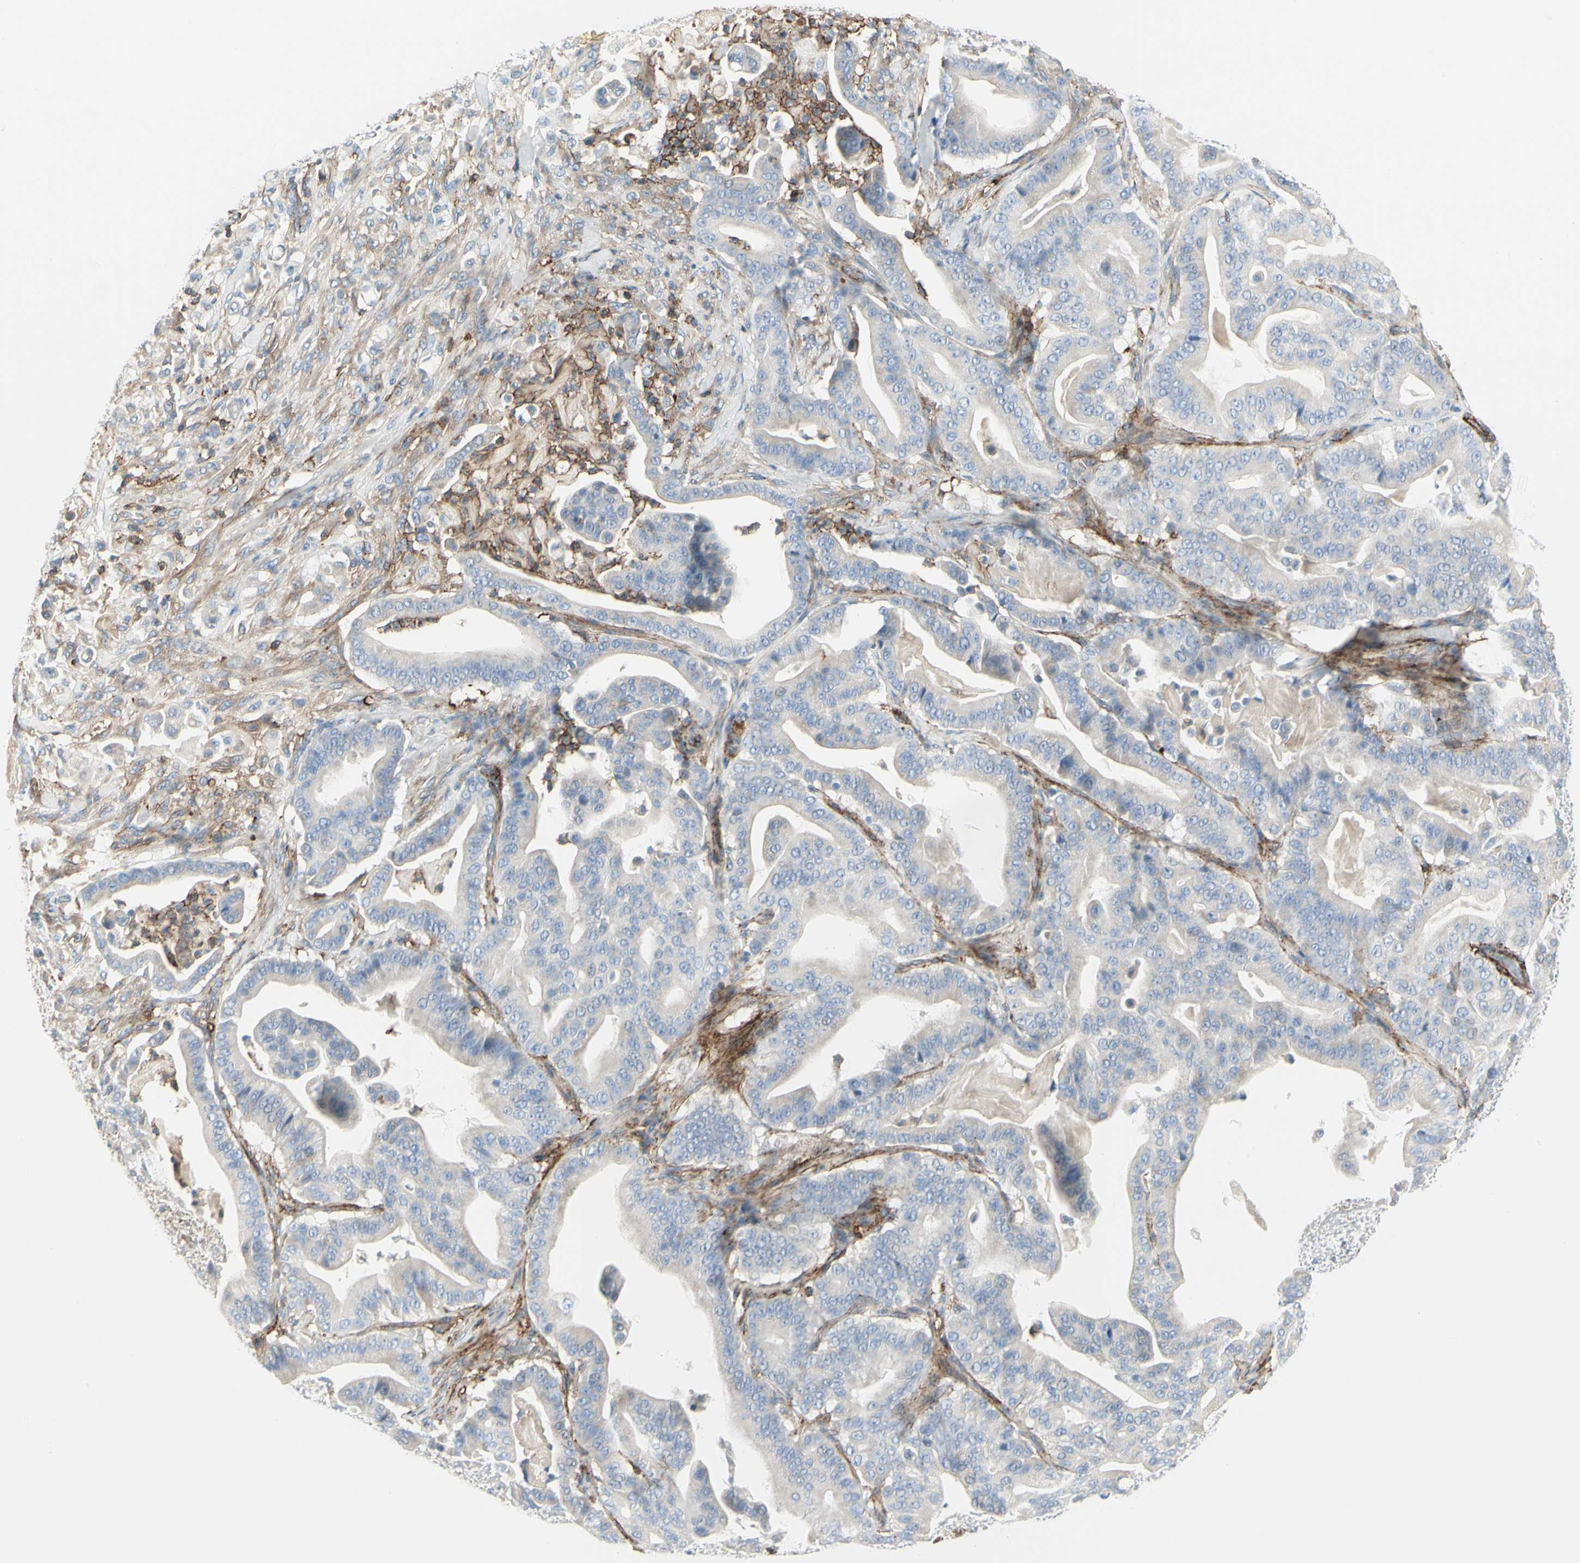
{"staining": {"intensity": "weak", "quantity": "<25%", "location": "cytoplasmic/membranous"}, "tissue": "pancreatic cancer", "cell_type": "Tumor cells", "image_type": "cancer", "snomed": [{"axis": "morphology", "description": "Adenocarcinoma, NOS"}, {"axis": "topography", "description": "Pancreas"}], "caption": "IHC of human adenocarcinoma (pancreatic) shows no expression in tumor cells.", "gene": "CLEC2B", "patient": {"sex": "male", "age": 63}}